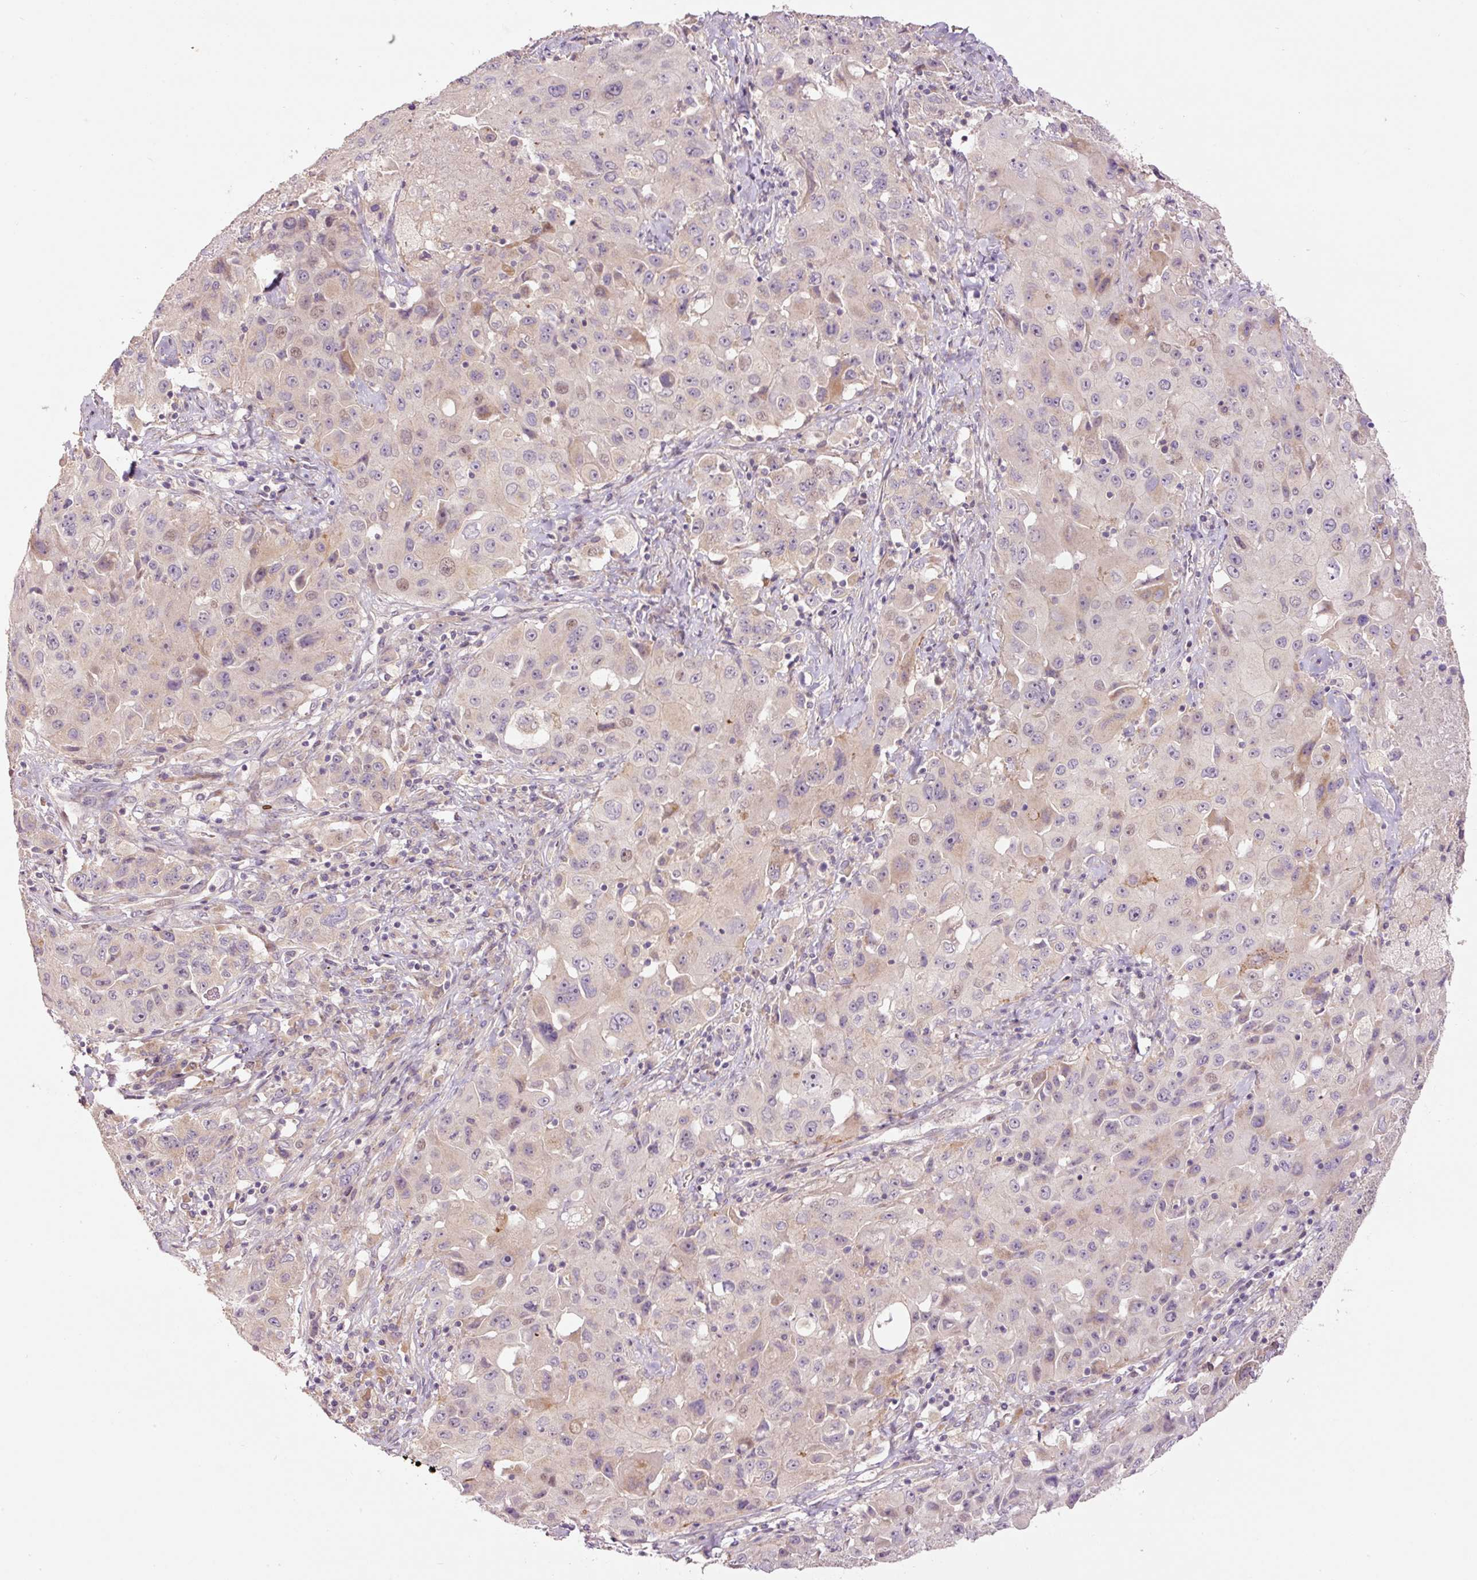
{"staining": {"intensity": "negative", "quantity": "none", "location": "none"}, "tissue": "lung cancer", "cell_type": "Tumor cells", "image_type": "cancer", "snomed": [{"axis": "morphology", "description": "Squamous cell carcinoma, NOS"}, {"axis": "topography", "description": "Lung"}], "caption": "Immunohistochemistry histopathology image of neoplastic tissue: human lung squamous cell carcinoma stained with DAB (3,3'-diaminobenzidine) exhibits no significant protein positivity in tumor cells. Brightfield microscopy of IHC stained with DAB (brown) and hematoxylin (blue), captured at high magnification.", "gene": "SLC29A3", "patient": {"sex": "male", "age": 63}}